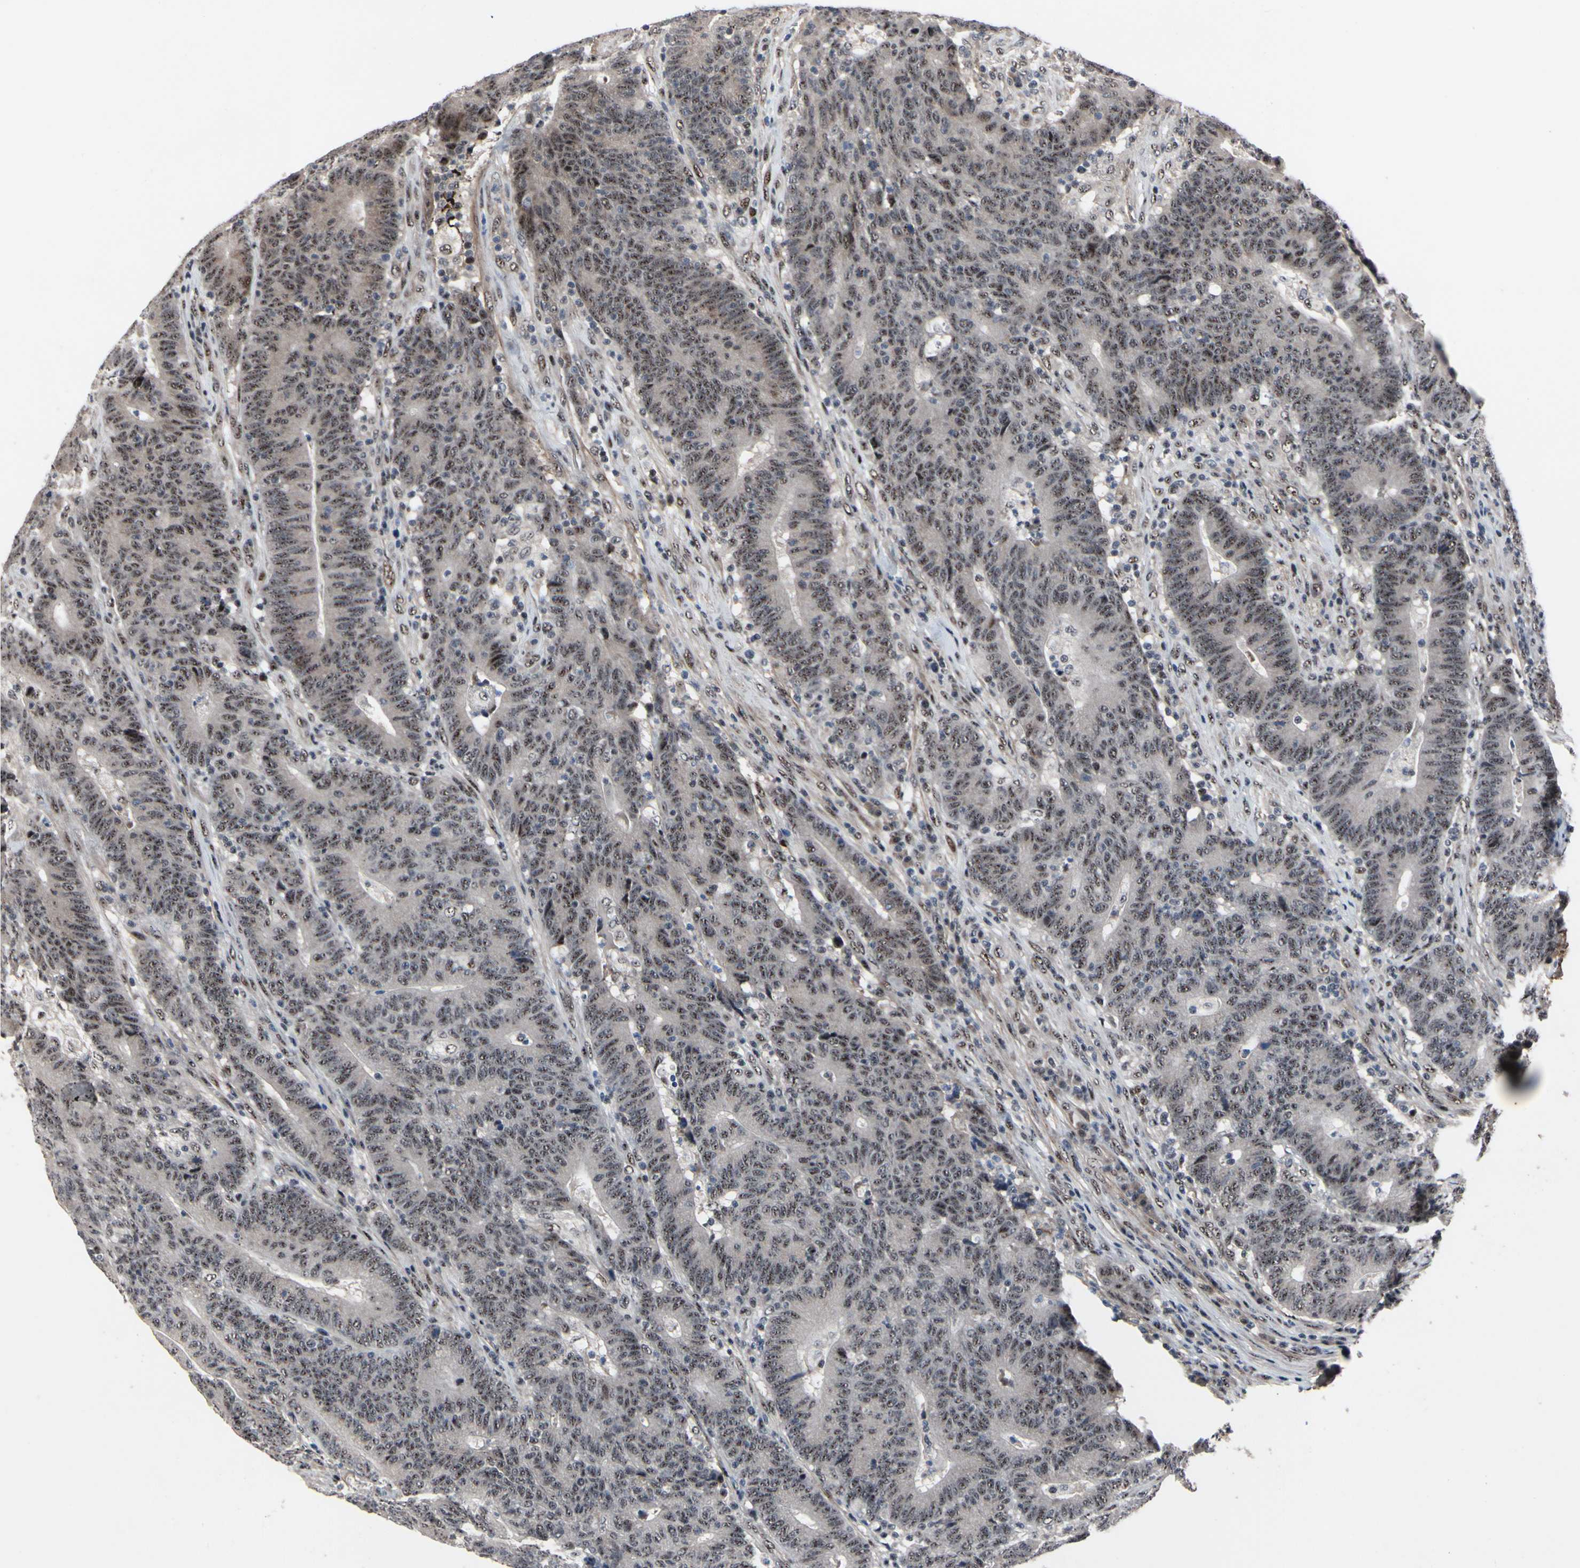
{"staining": {"intensity": "weak", "quantity": ">75%", "location": "nuclear"}, "tissue": "colorectal cancer", "cell_type": "Tumor cells", "image_type": "cancer", "snomed": [{"axis": "morphology", "description": "Normal tissue, NOS"}, {"axis": "morphology", "description": "Adenocarcinoma, NOS"}, {"axis": "topography", "description": "Colon"}], "caption": "Colorectal adenocarcinoma stained with a protein marker reveals weak staining in tumor cells.", "gene": "SOX7", "patient": {"sex": "female", "age": 75}}